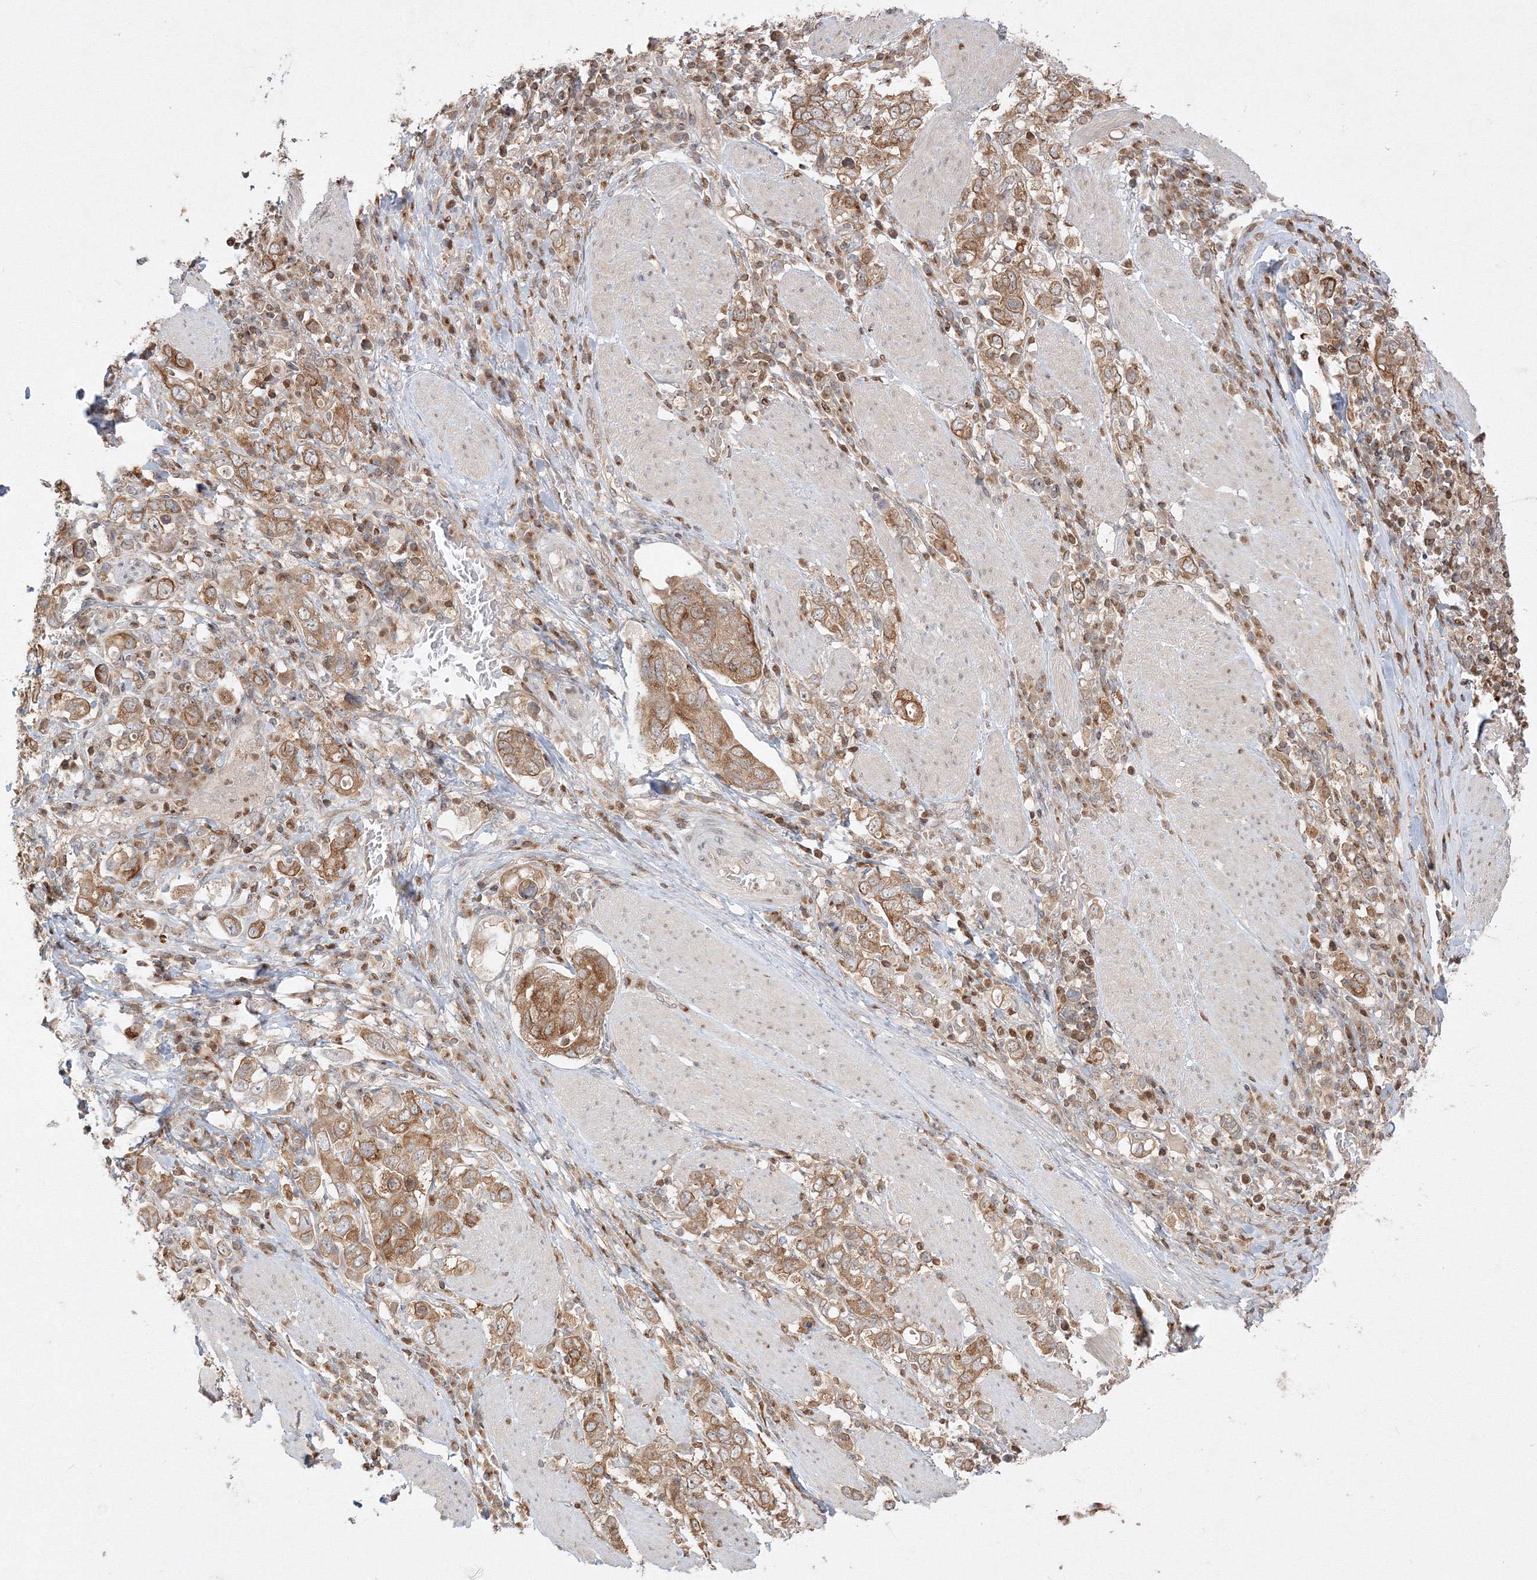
{"staining": {"intensity": "moderate", "quantity": ">75%", "location": "cytoplasmic/membranous"}, "tissue": "stomach cancer", "cell_type": "Tumor cells", "image_type": "cancer", "snomed": [{"axis": "morphology", "description": "Adenocarcinoma, NOS"}, {"axis": "topography", "description": "Stomach, upper"}], "caption": "Immunohistochemical staining of human stomach cancer (adenocarcinoma) shows medium levels of moderate cytoplasmic/membranous positivity in approximately >75% of tumor cells.", "gene": "TMEM50B", "patient": {"sex": "male", "age": 62}}